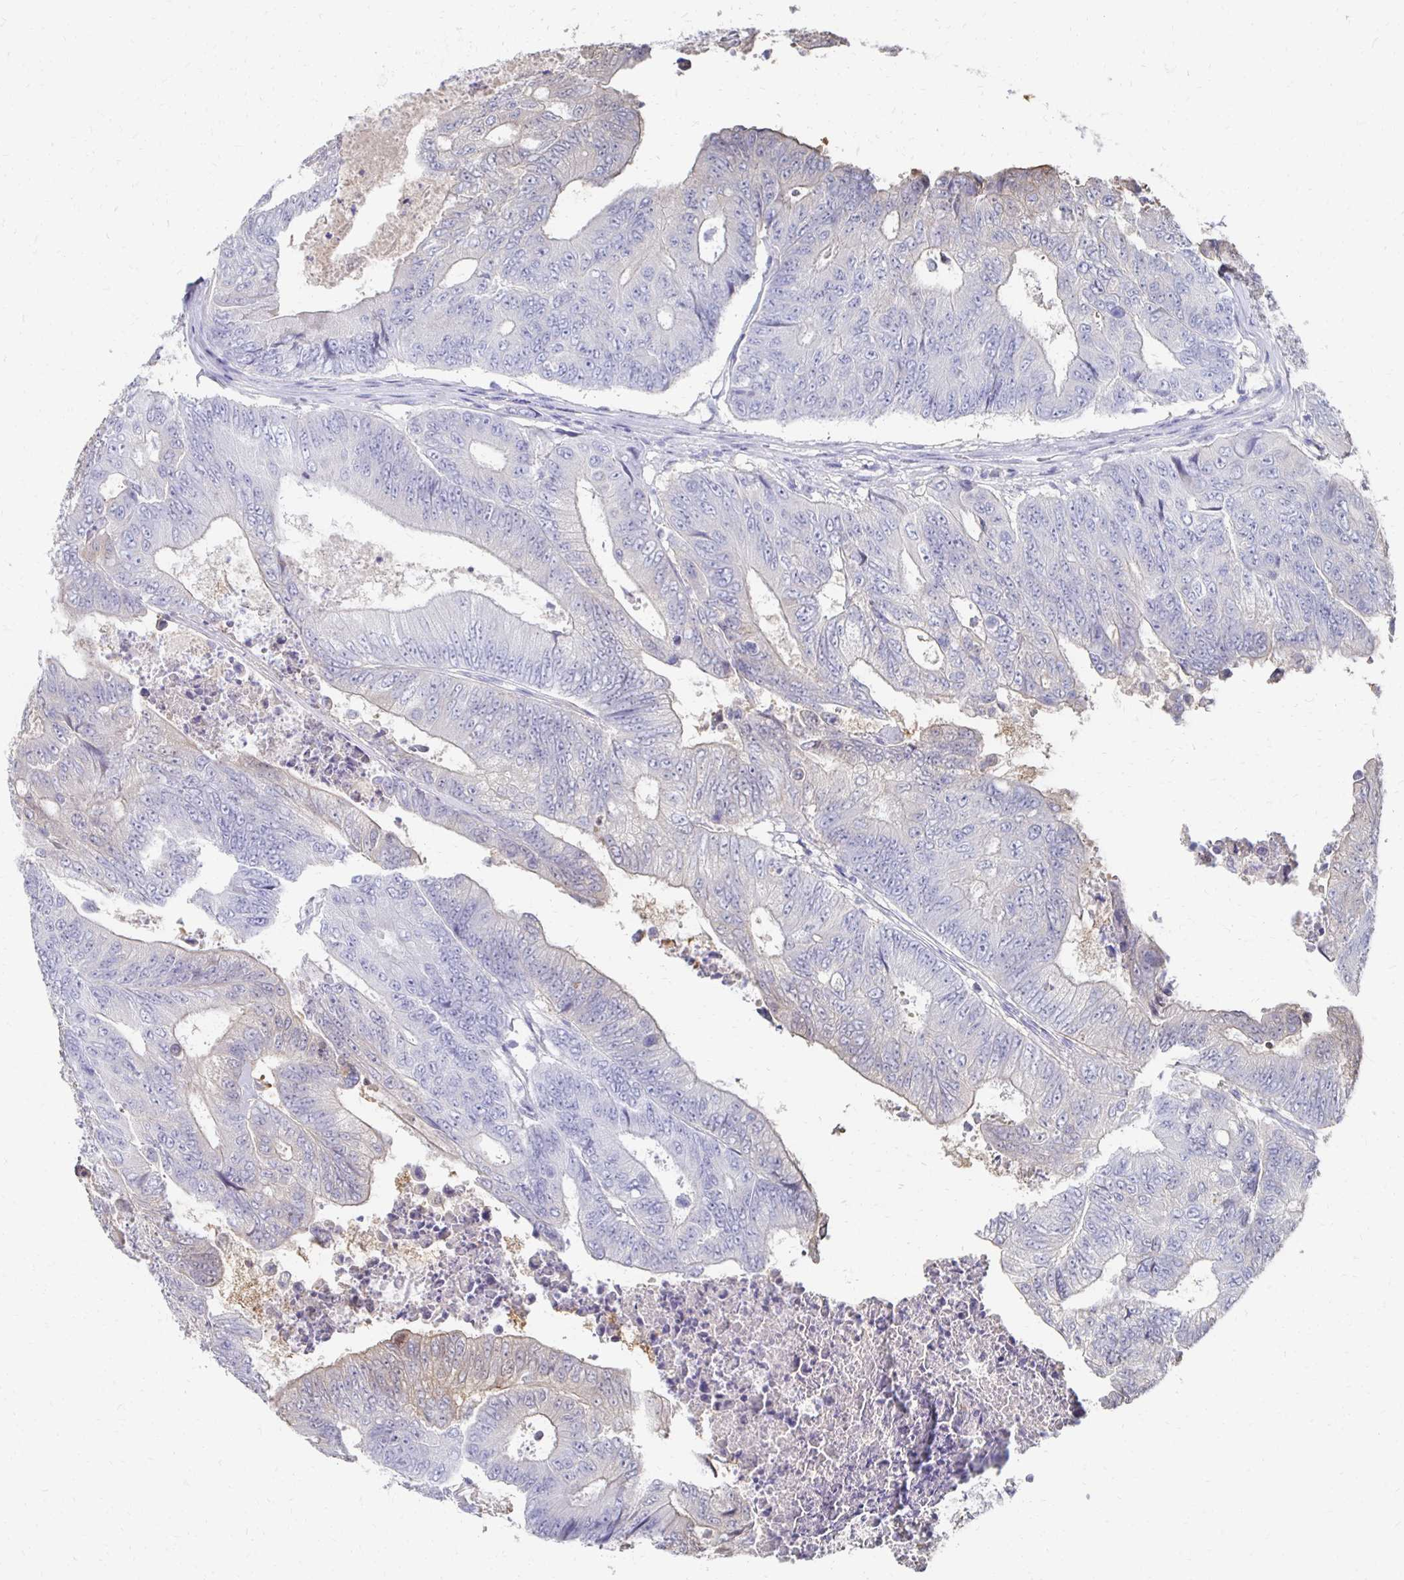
{"staining": {"intensity": "negative", "quantity": "none", "location": "none"}, "tissue": "colorectal cancer", "cell_type": "Tumor cells", "image_type": "cancer", "snomed": [{"axis": "morphology", "description": "Adenocarcinoma, NOS"}, {"axis": "topography", "description": "Colon"}], "caption": "Tumor cells are negative for brown protein staining in colorectal cancer (adenocarcinoma). (DAB immunohistochemistry (IHC) with hematoxylin counter stain).", "gene": "SYCP3", "patient": {"sex": "female", "age": 48}}